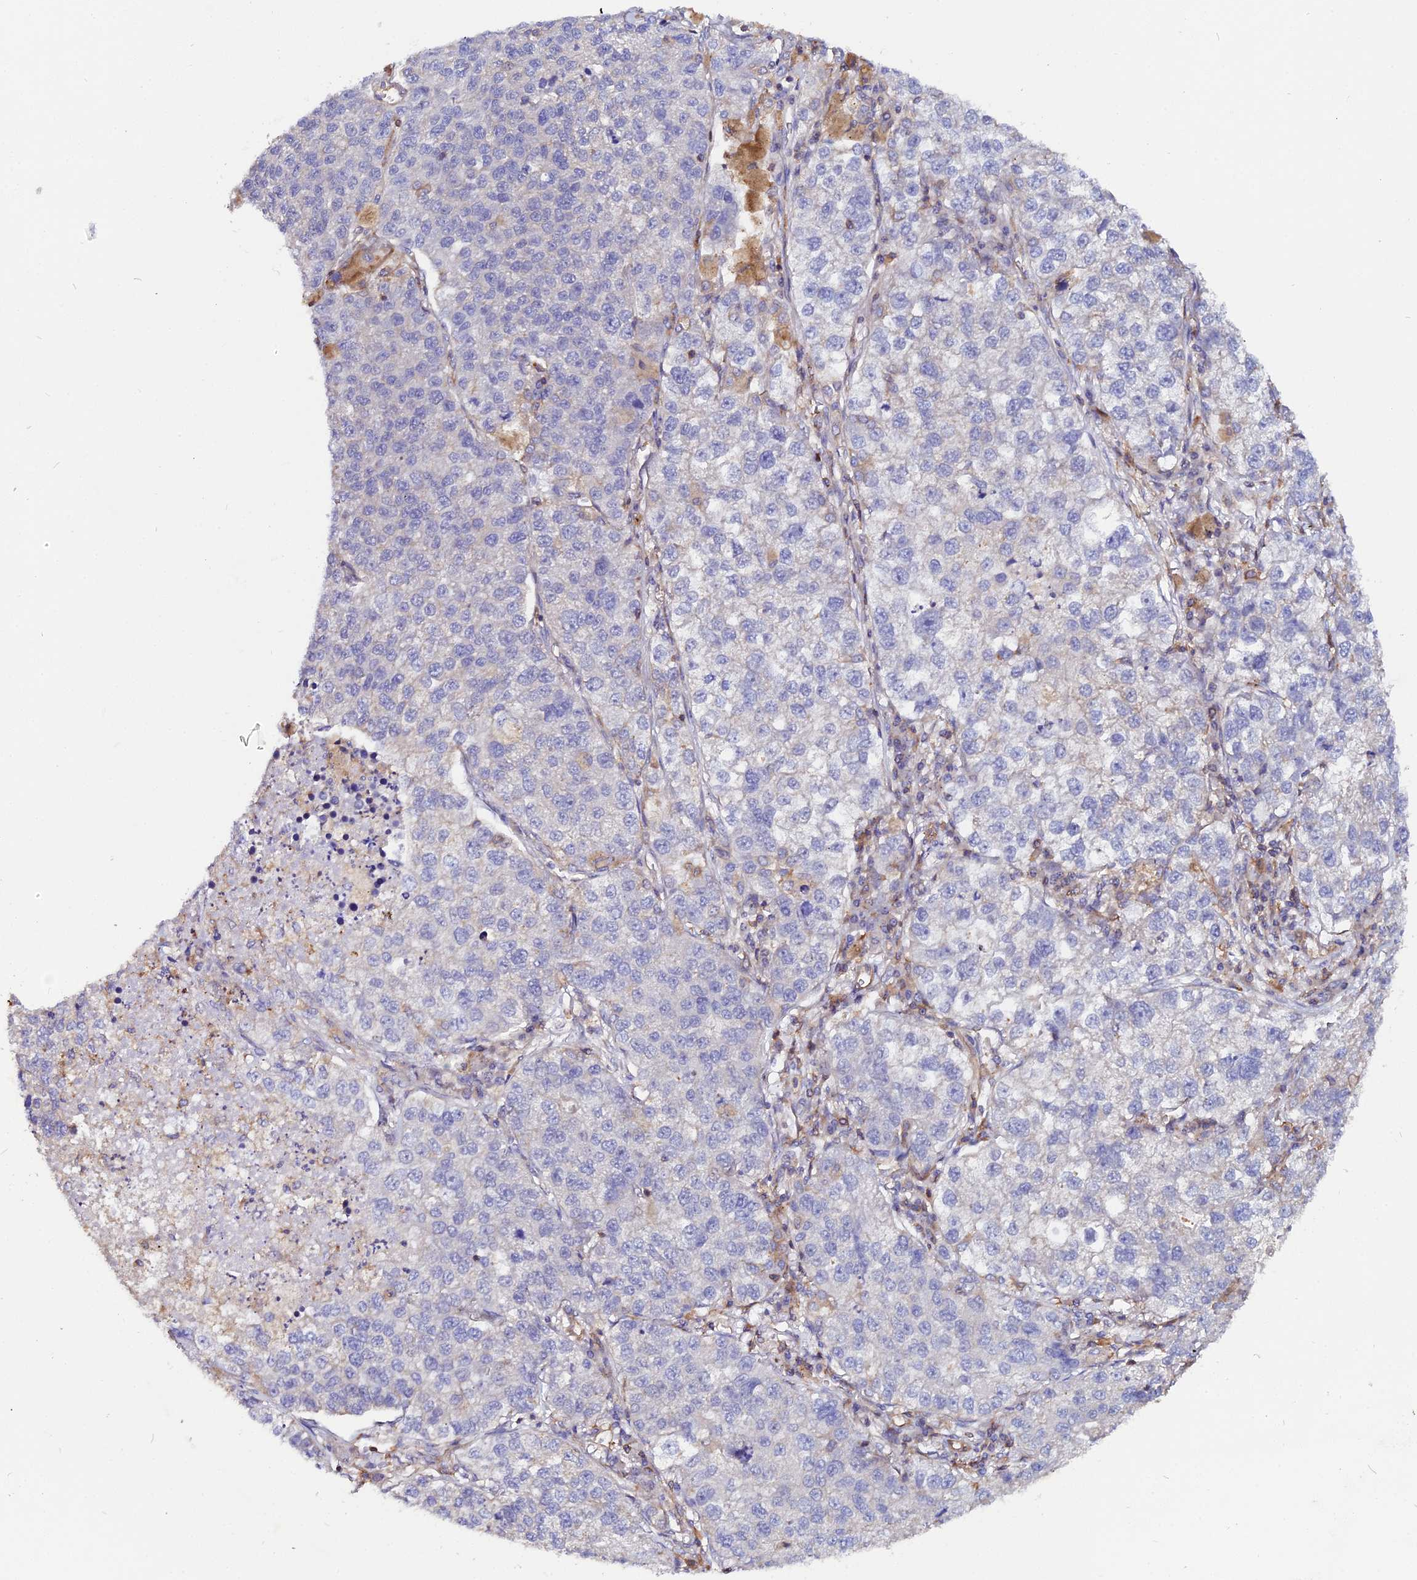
{"staining": {"intensity": "negative", "quantity": "none", "location": "none"}, "tissue": "lung cancer", "cell_type": "Tumor cells", "image_type": "cancer", "snomed": [{"axis": "morphology", "description": "Adenocarcinoma, NOS"}, {"axis": "topography", "description": "Lung"}], "caption": "Lung cancer was stained to show a protein in brown. There is no significant expression in tumor cells.", "gene": "USP17L15", "patient": {"sex": "male", "age": 49}}